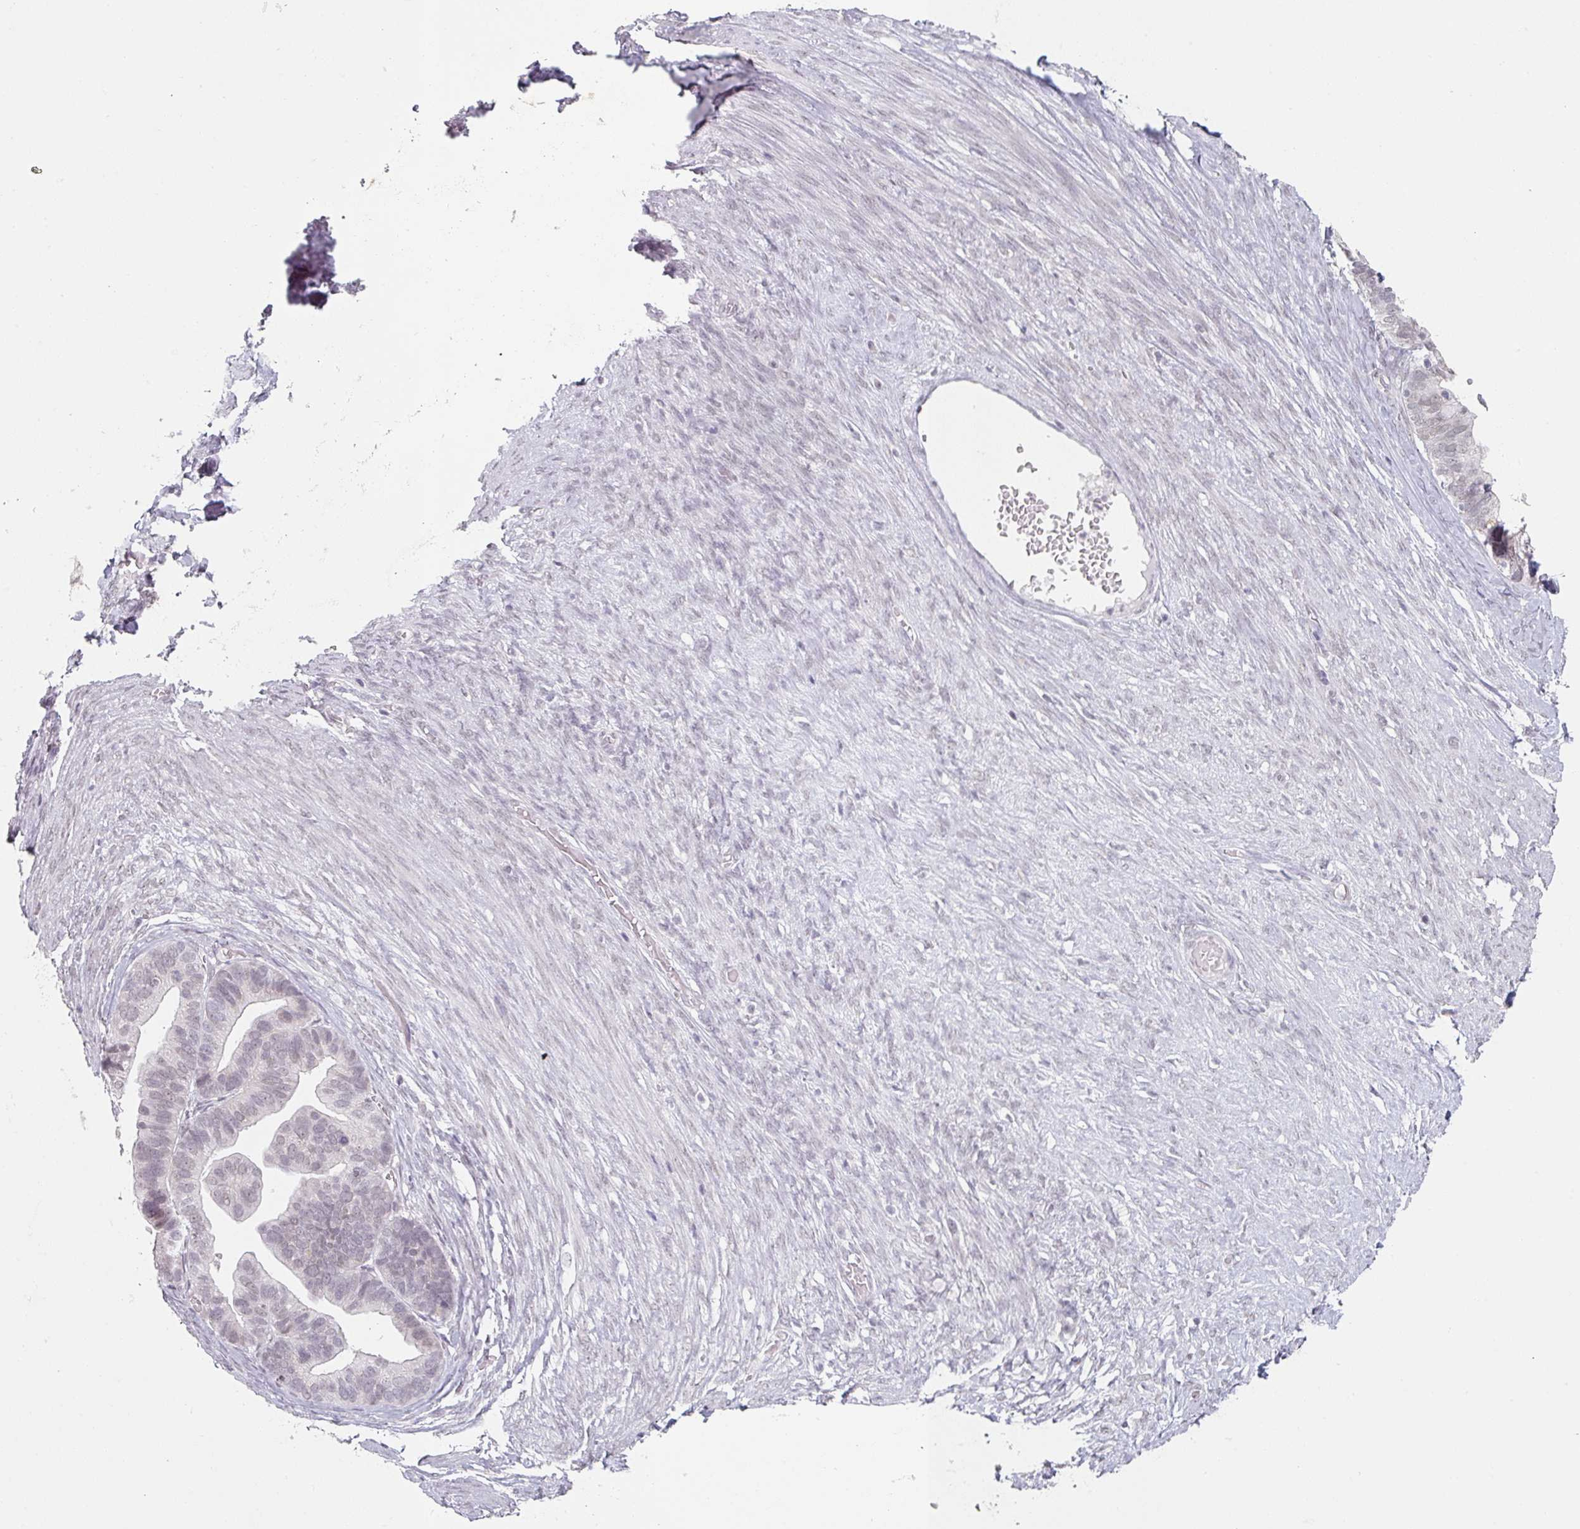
{"staining": {"intensity": "moderate", "quantity": "<25%", "location": "nuclear"}, "tissue": "ovarian cancer", "cell_type": "Tumor cells", "image_type": "cancer", "snomed": [{"axis": "morphology", "description": "Cystadenocarcinoma, serous, NOS"}, {"axis": "topography", "description": "Ovary"}], "caption": "Protein analysis of ovarian serous cystadenocarcinoma tissue exhibits moderate nuclear staining in about <25% of tumor cells.", "gene": "SPRR1A", "patient": {"sex": "female", "age": 56}}